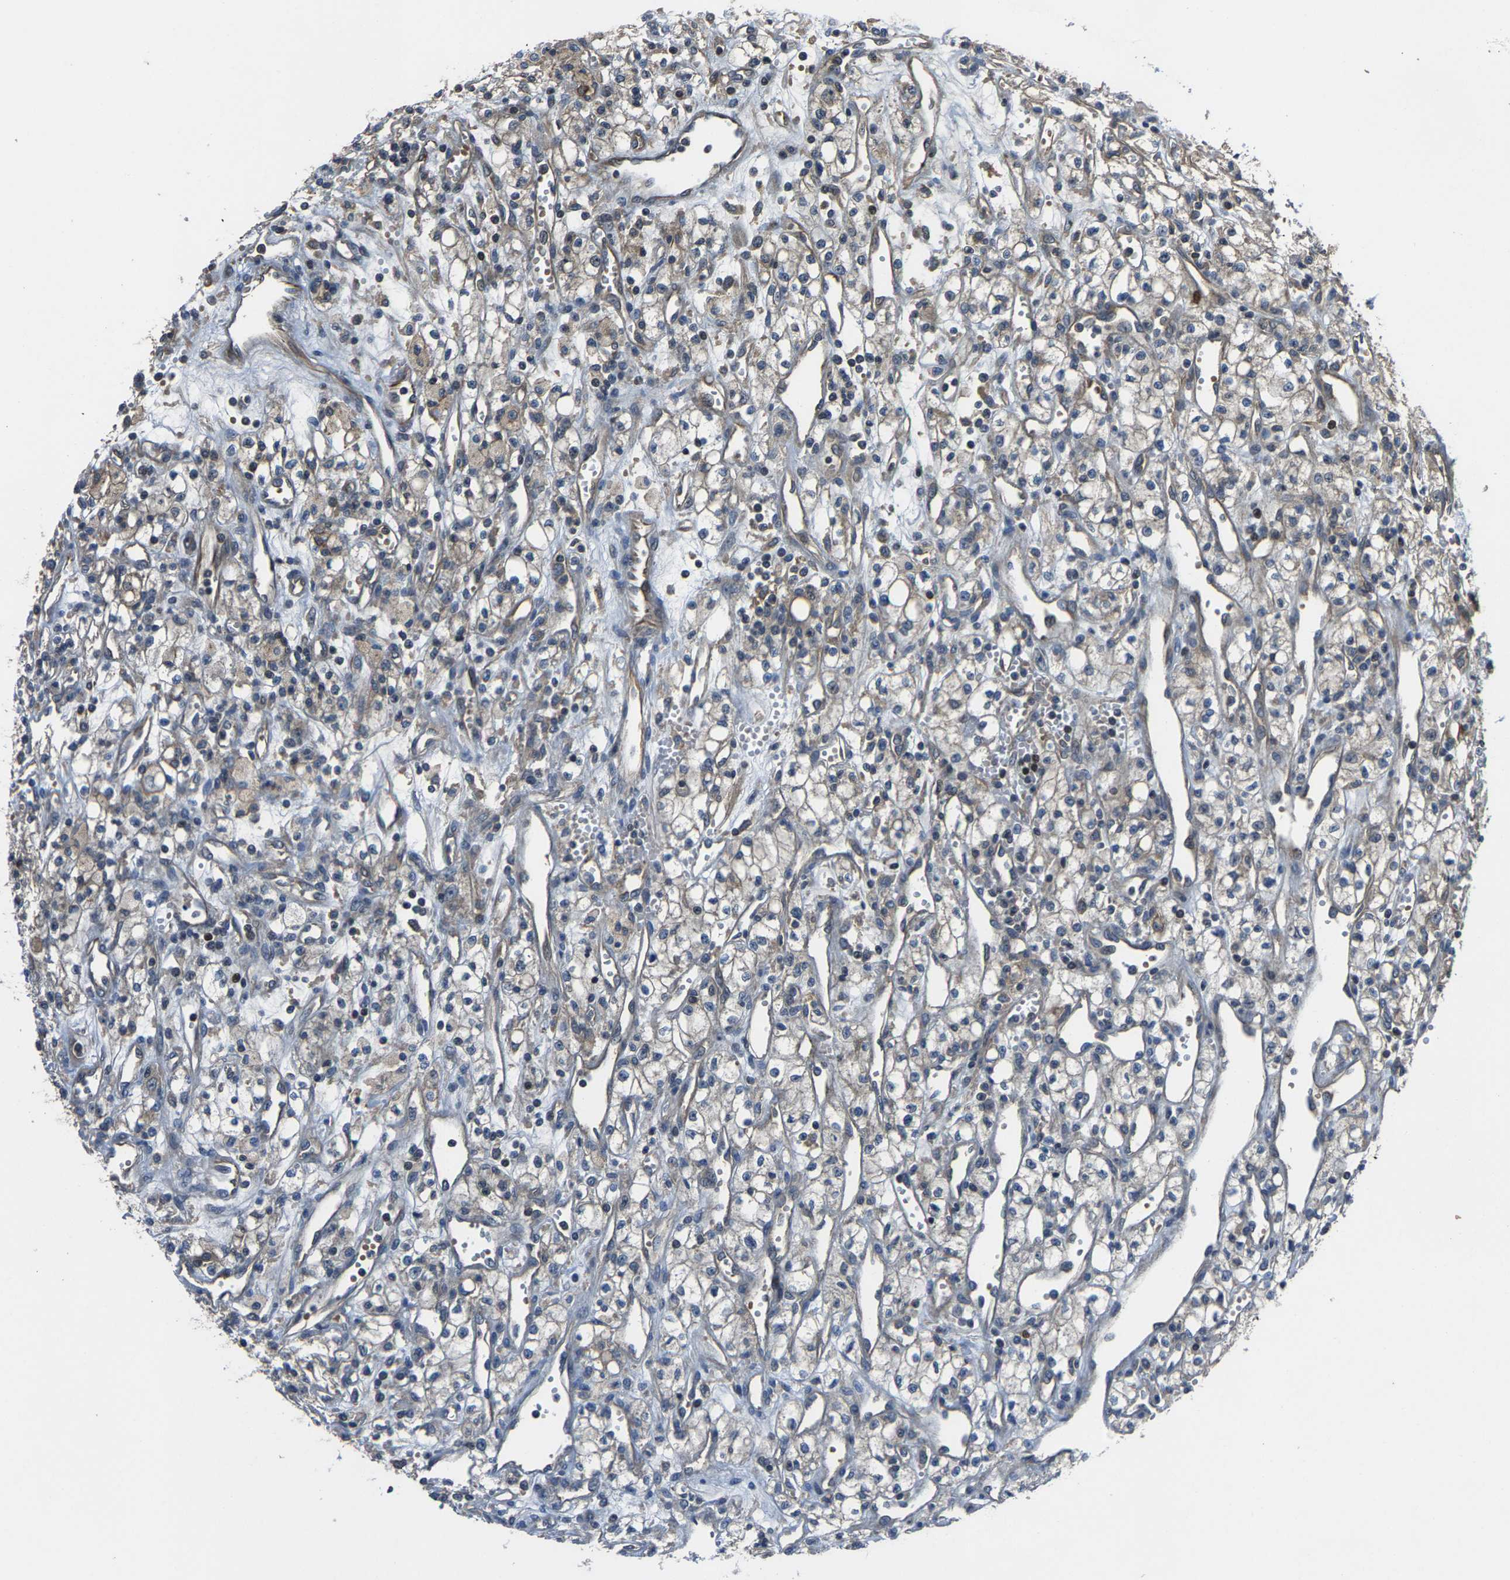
{"staining": {"intensity": "weak", "quantity": ">75%", "location": "cytoplasmic/membranous"}, "tissue": "renal cancer", "cell_type": "Tumor cells", "image_type": "cancer", "snomed": [{"axis": "morphology", "description": "Adenocarcinoma, NOS"}, {"axis": "topography", "description": "Kidney"}], "caption": "Immunohistochemical staining of renal adenocarcinoma shows low levels of weak cytoplasmic/membranous protein positivity in approximately >75% of tumor cells.", "gene": "AGBL3", "patient": {"sex": "male", "age": 59}}